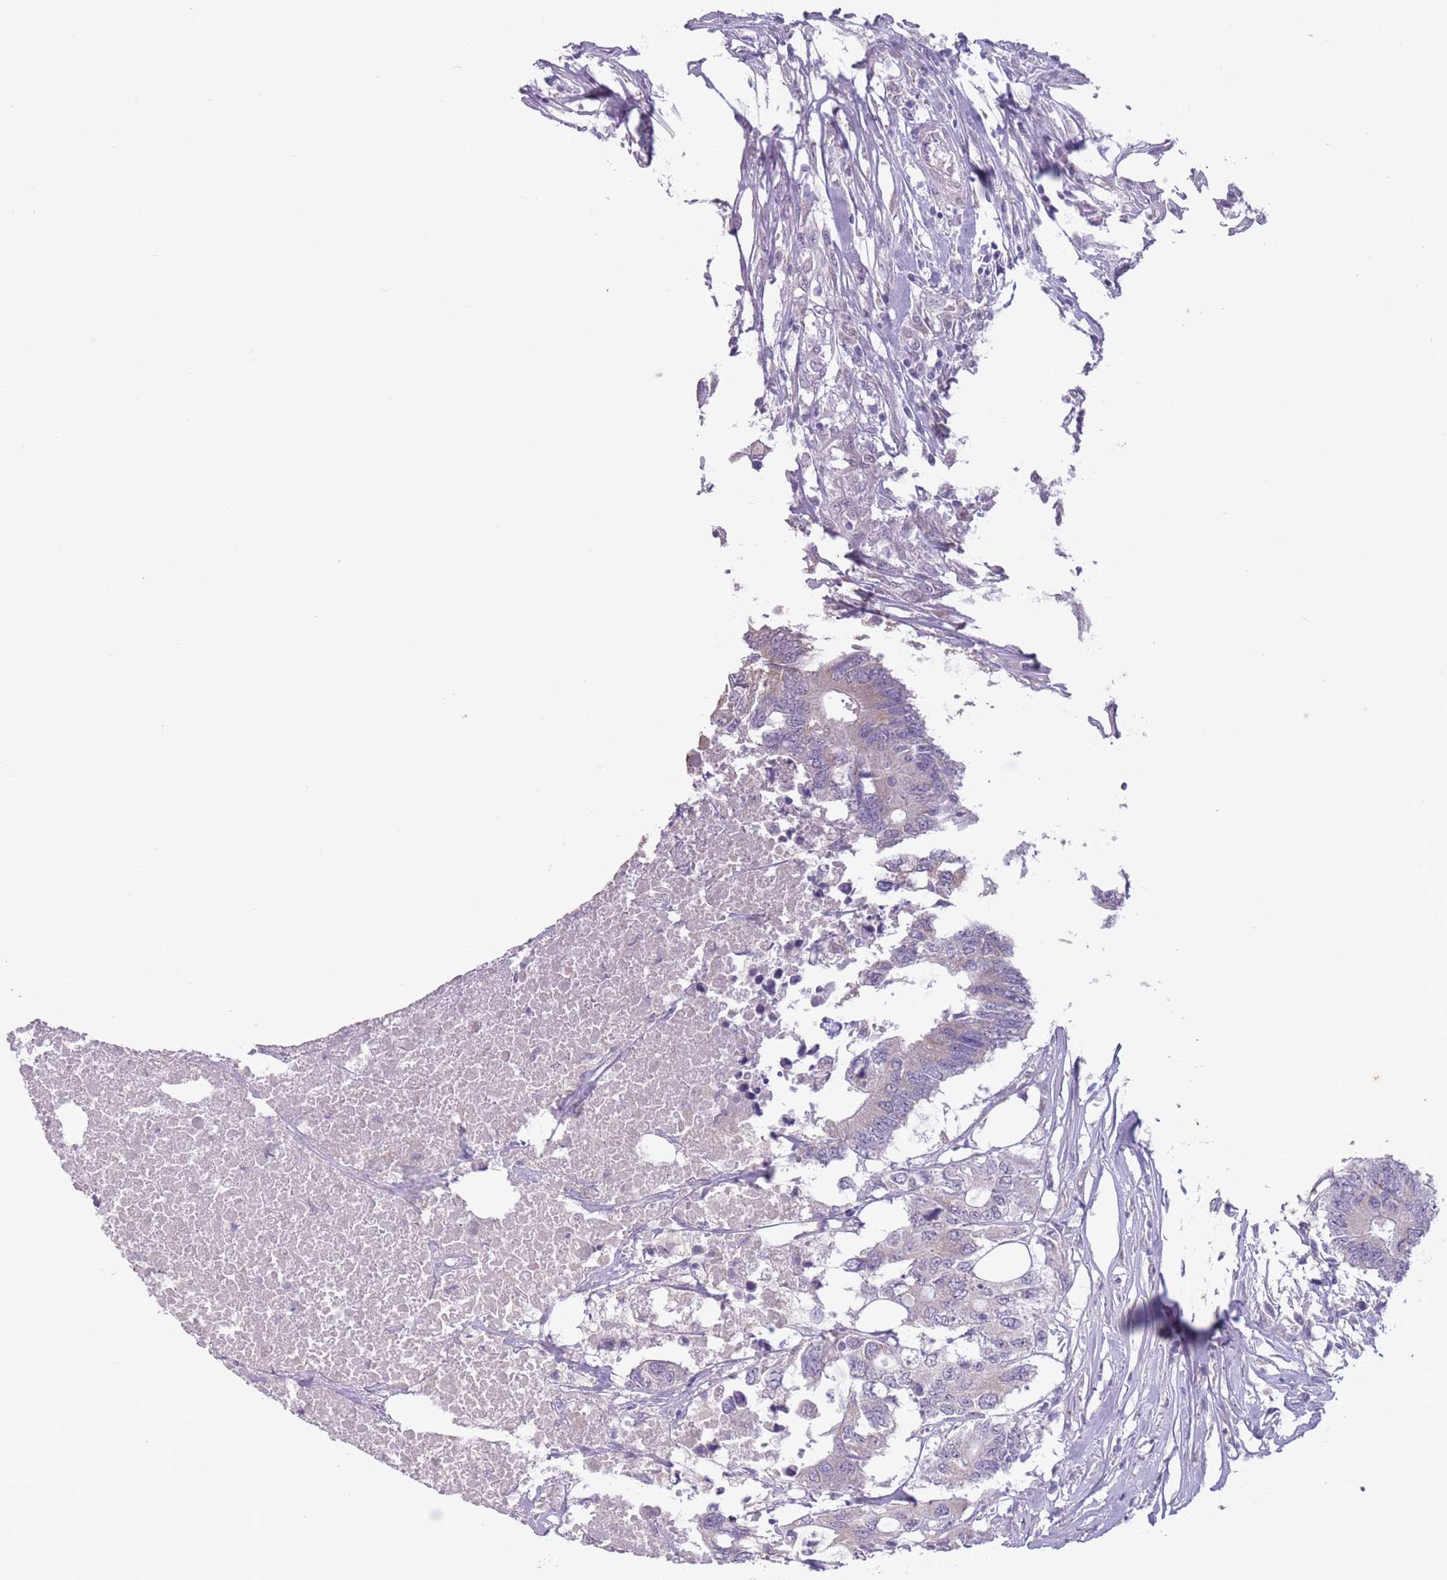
{"staining": {"intensity": "negative", "quantity": "none", "location": "none"}, "tissue": "colorectal cancer", "cell_type": "Tumor cells", "image_type": "cancer", "snomed": [{"axis": "morphology", "description": "Adenocarcinoma, NOS"}, {"axis": "topography", "description": "Colon"}], "caption": "Tumor cells show no significant protein expression in adenocarcinoma (colorectal).", "gene": "ARPIN", "patient": {"sex": "male", "age": 71}}